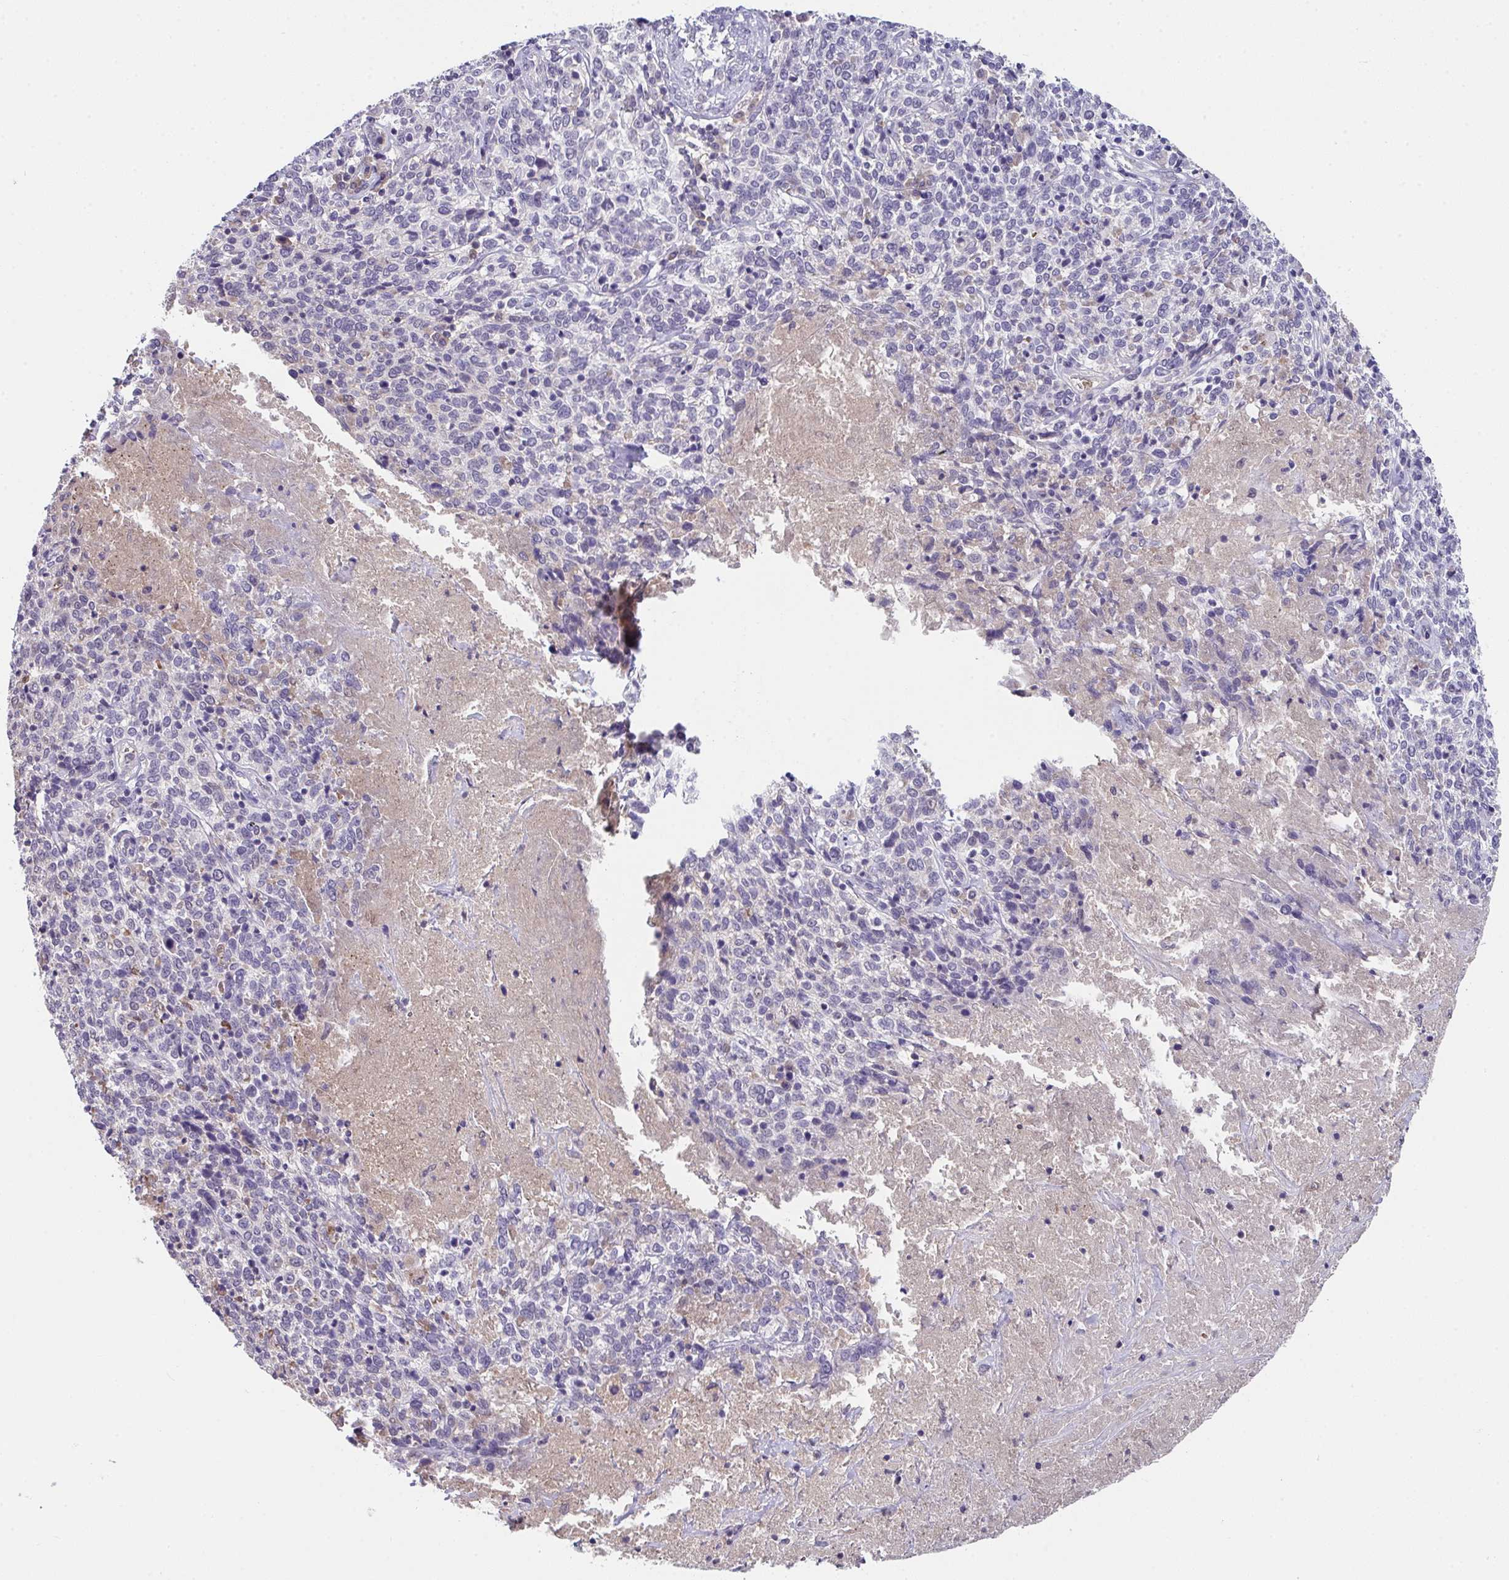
{"staining": {"intensity": "negative", "quantity": "none", "location": "none"}, "tissue": "cervical cancer", "cell_type": "Tumor cells", "image_type": "cancer", "snomed": [{"axis": "morphology", "description": "Squamous cell carcinoma, NOS"}, {"axis": "topography", "description": "Cervix"}], "caption": "Cervical cancer was stained to show a protein in brown. There is no significant staining in tumor cells.", "gene": "GLTPD2", "patient": {"sex": "female", "age": 46}}